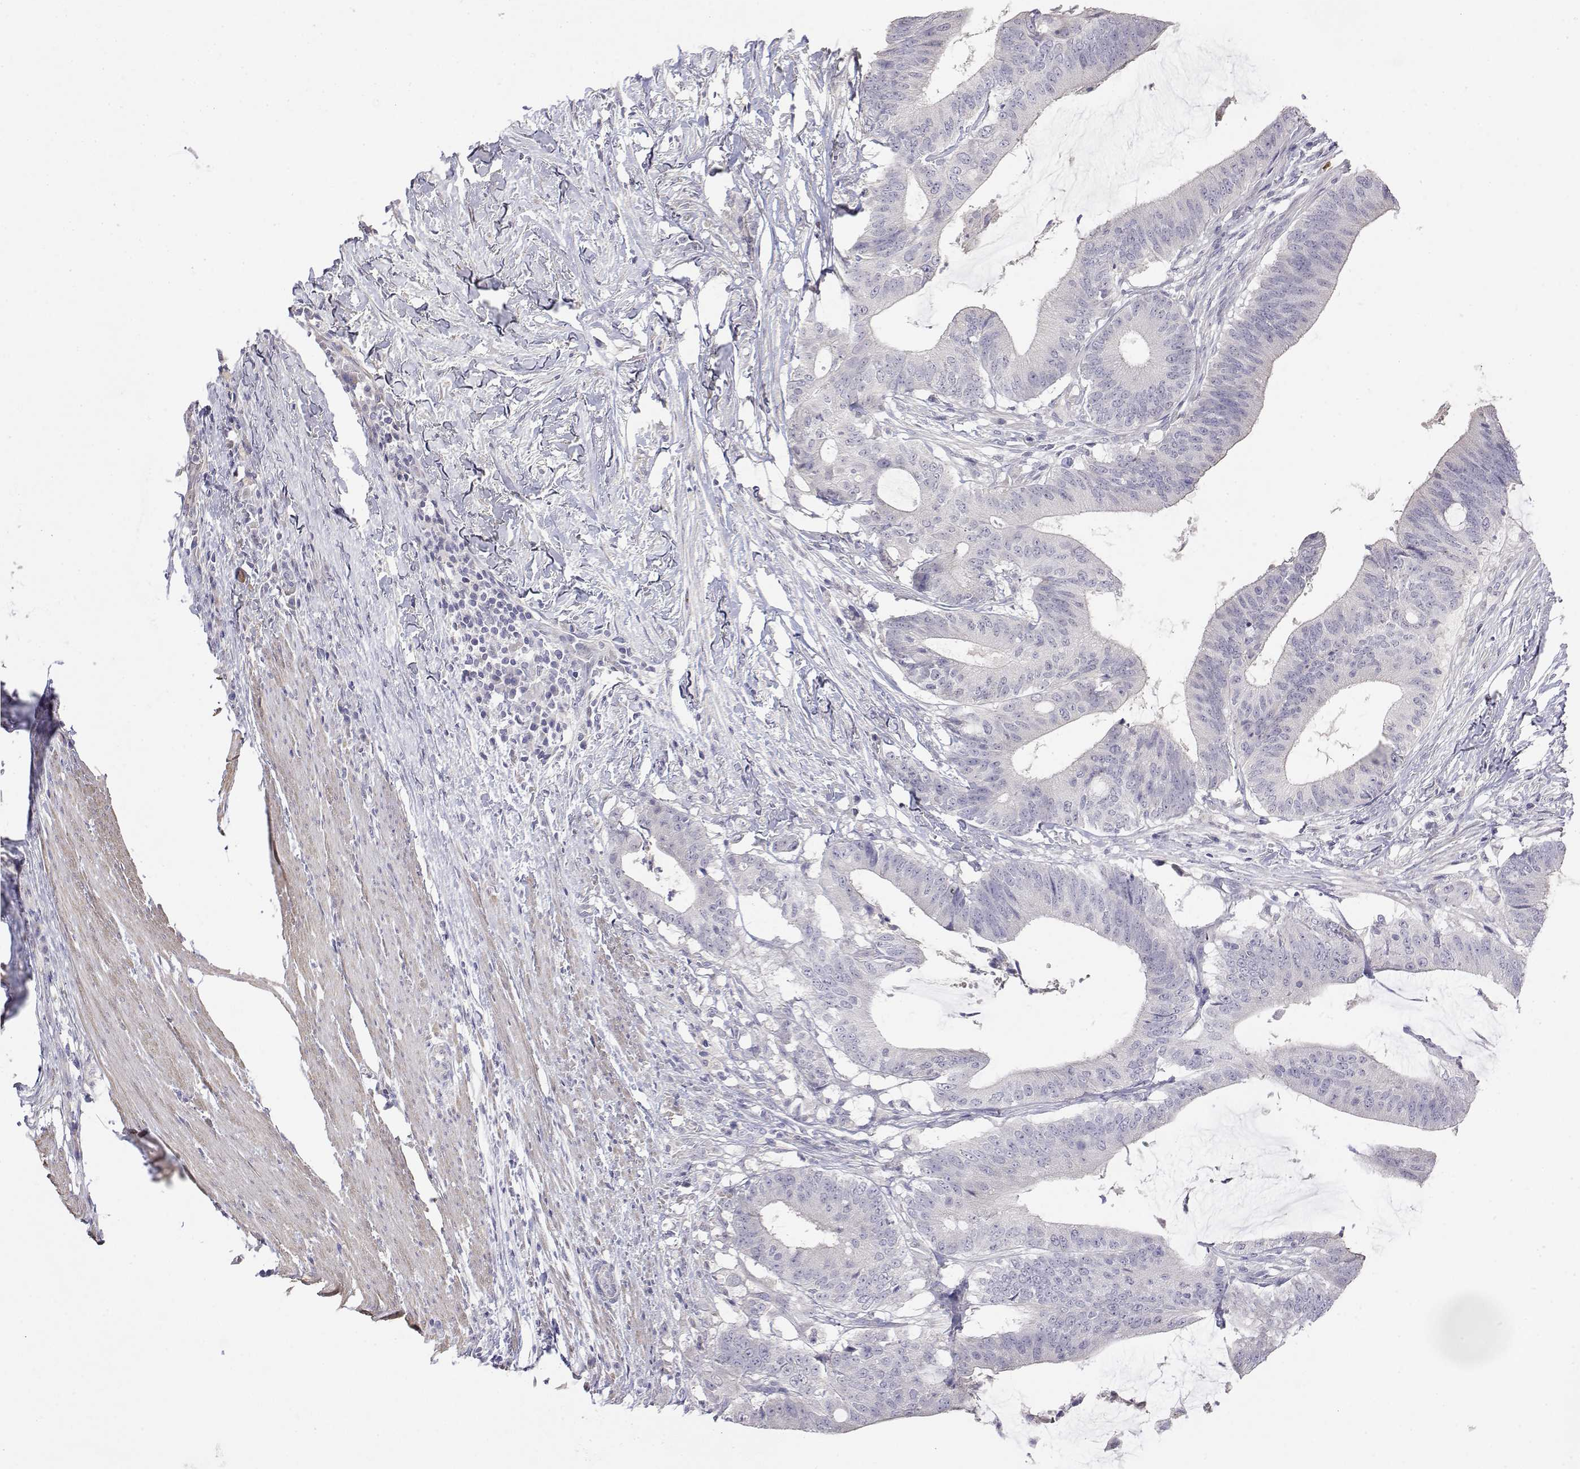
{"staining": {"intensity": "negative", "quantity": "none", "location": "none"}, "tissue": "colorectal cancer", "cell_type": "Tumor cells", "image_type": "cancer", "snomed": [{"axis": "morphology", "description": "Adenocarcinoma, NOS"}, {"axis": "topography", "description": "Colon"}], "caption": "A histopathology image of human colorectal cancer (adenocarcinoma) is negative for staining in tumor cells.", "gene": "GGACT", "patient": {"sex": "female", "age": 43}}